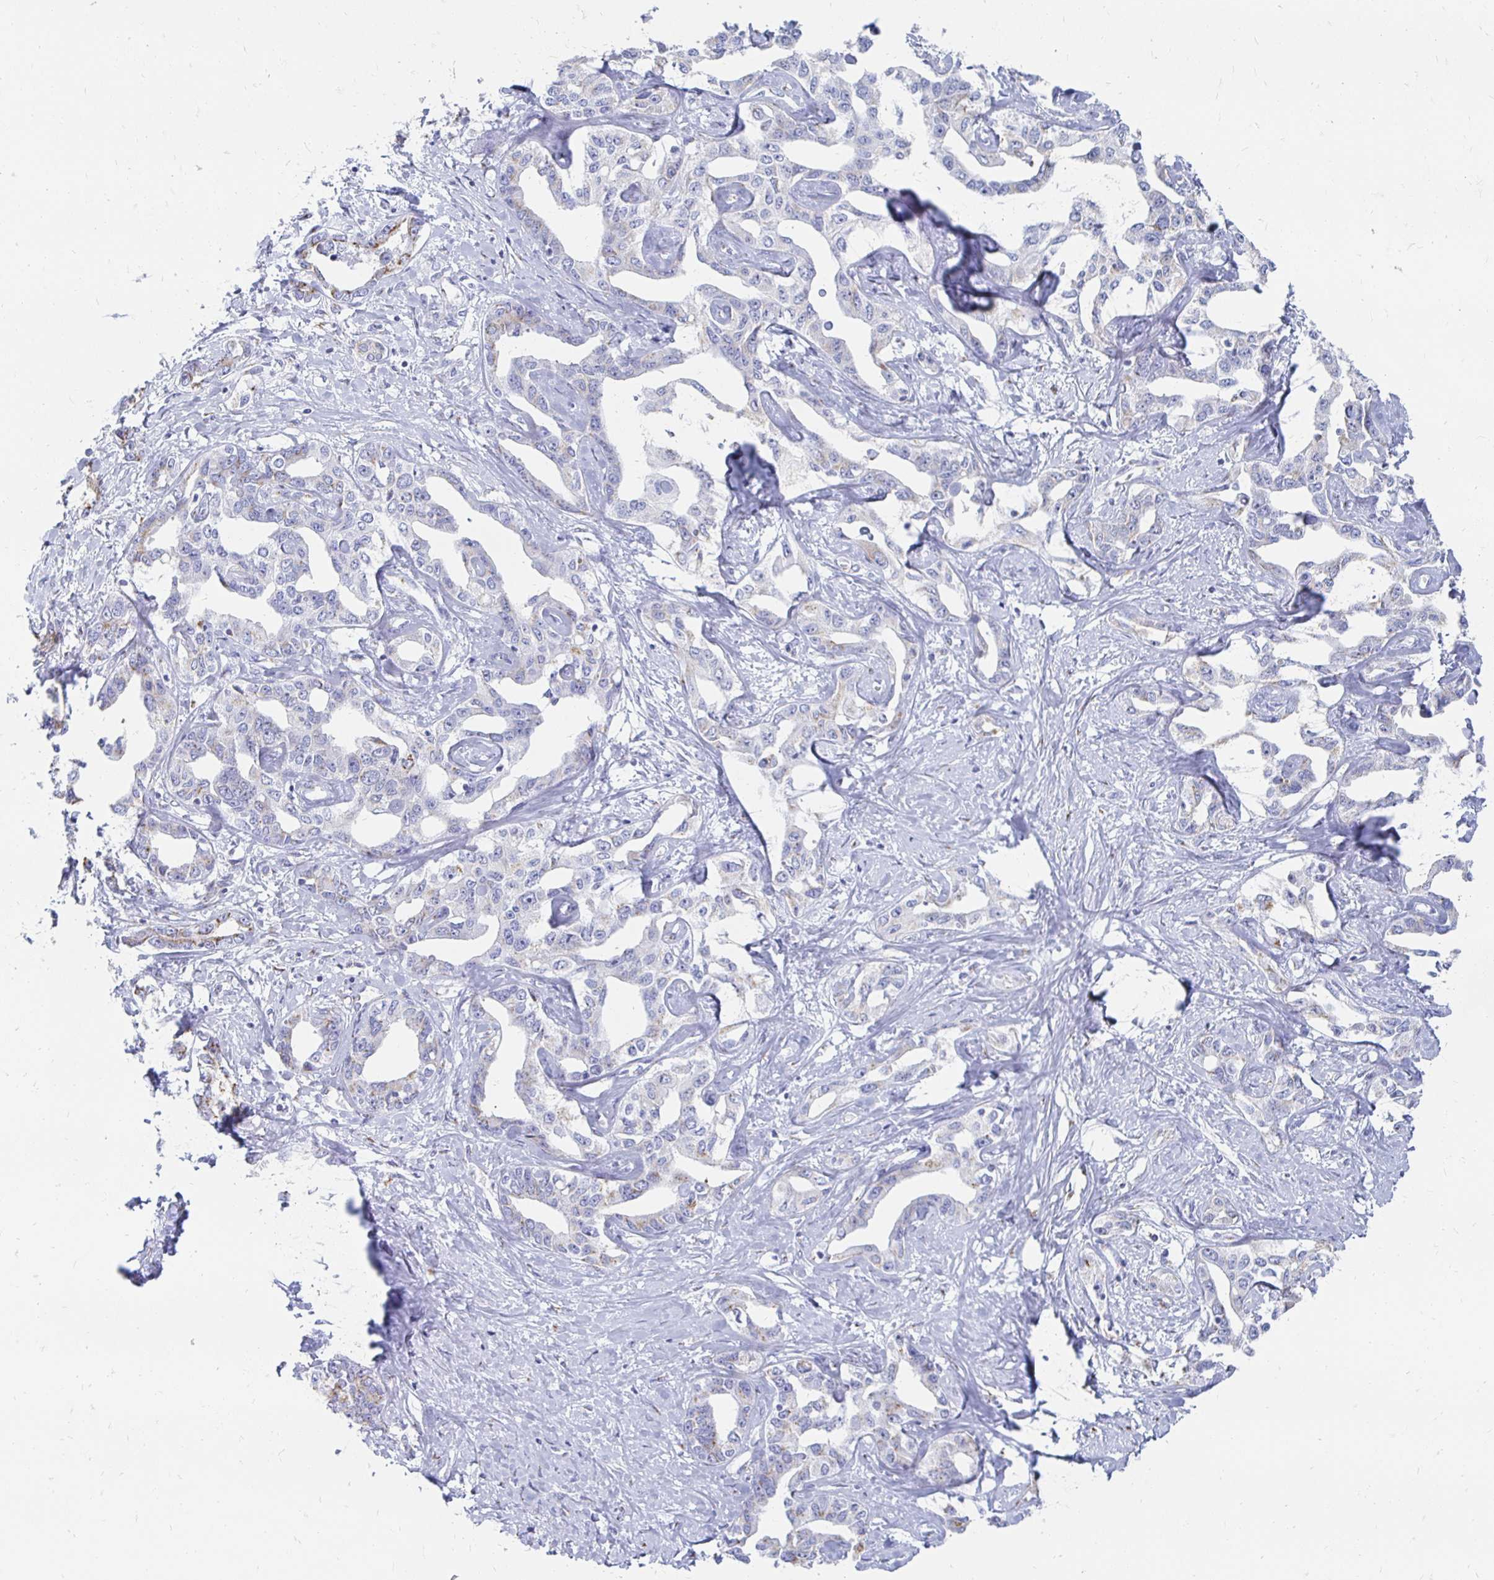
{"staining": {"intensity": "negative", "quantity": "none", "location": "none"}, "tissue": "liver cancer", "cell_type": "Tumor cells", "image_type": "cancer", "snomed": [{"axis": "morphology", "description": "Cholangiocarcinoma"}, {"axis": "topography", "description": "Liver"}], "caption": "Histopathology image shows no significant protein staining in tumor cells of liver cholangiocarcinoma.", "gene": "PAGE4", "patient": {"sex": "male", "age": 59}}